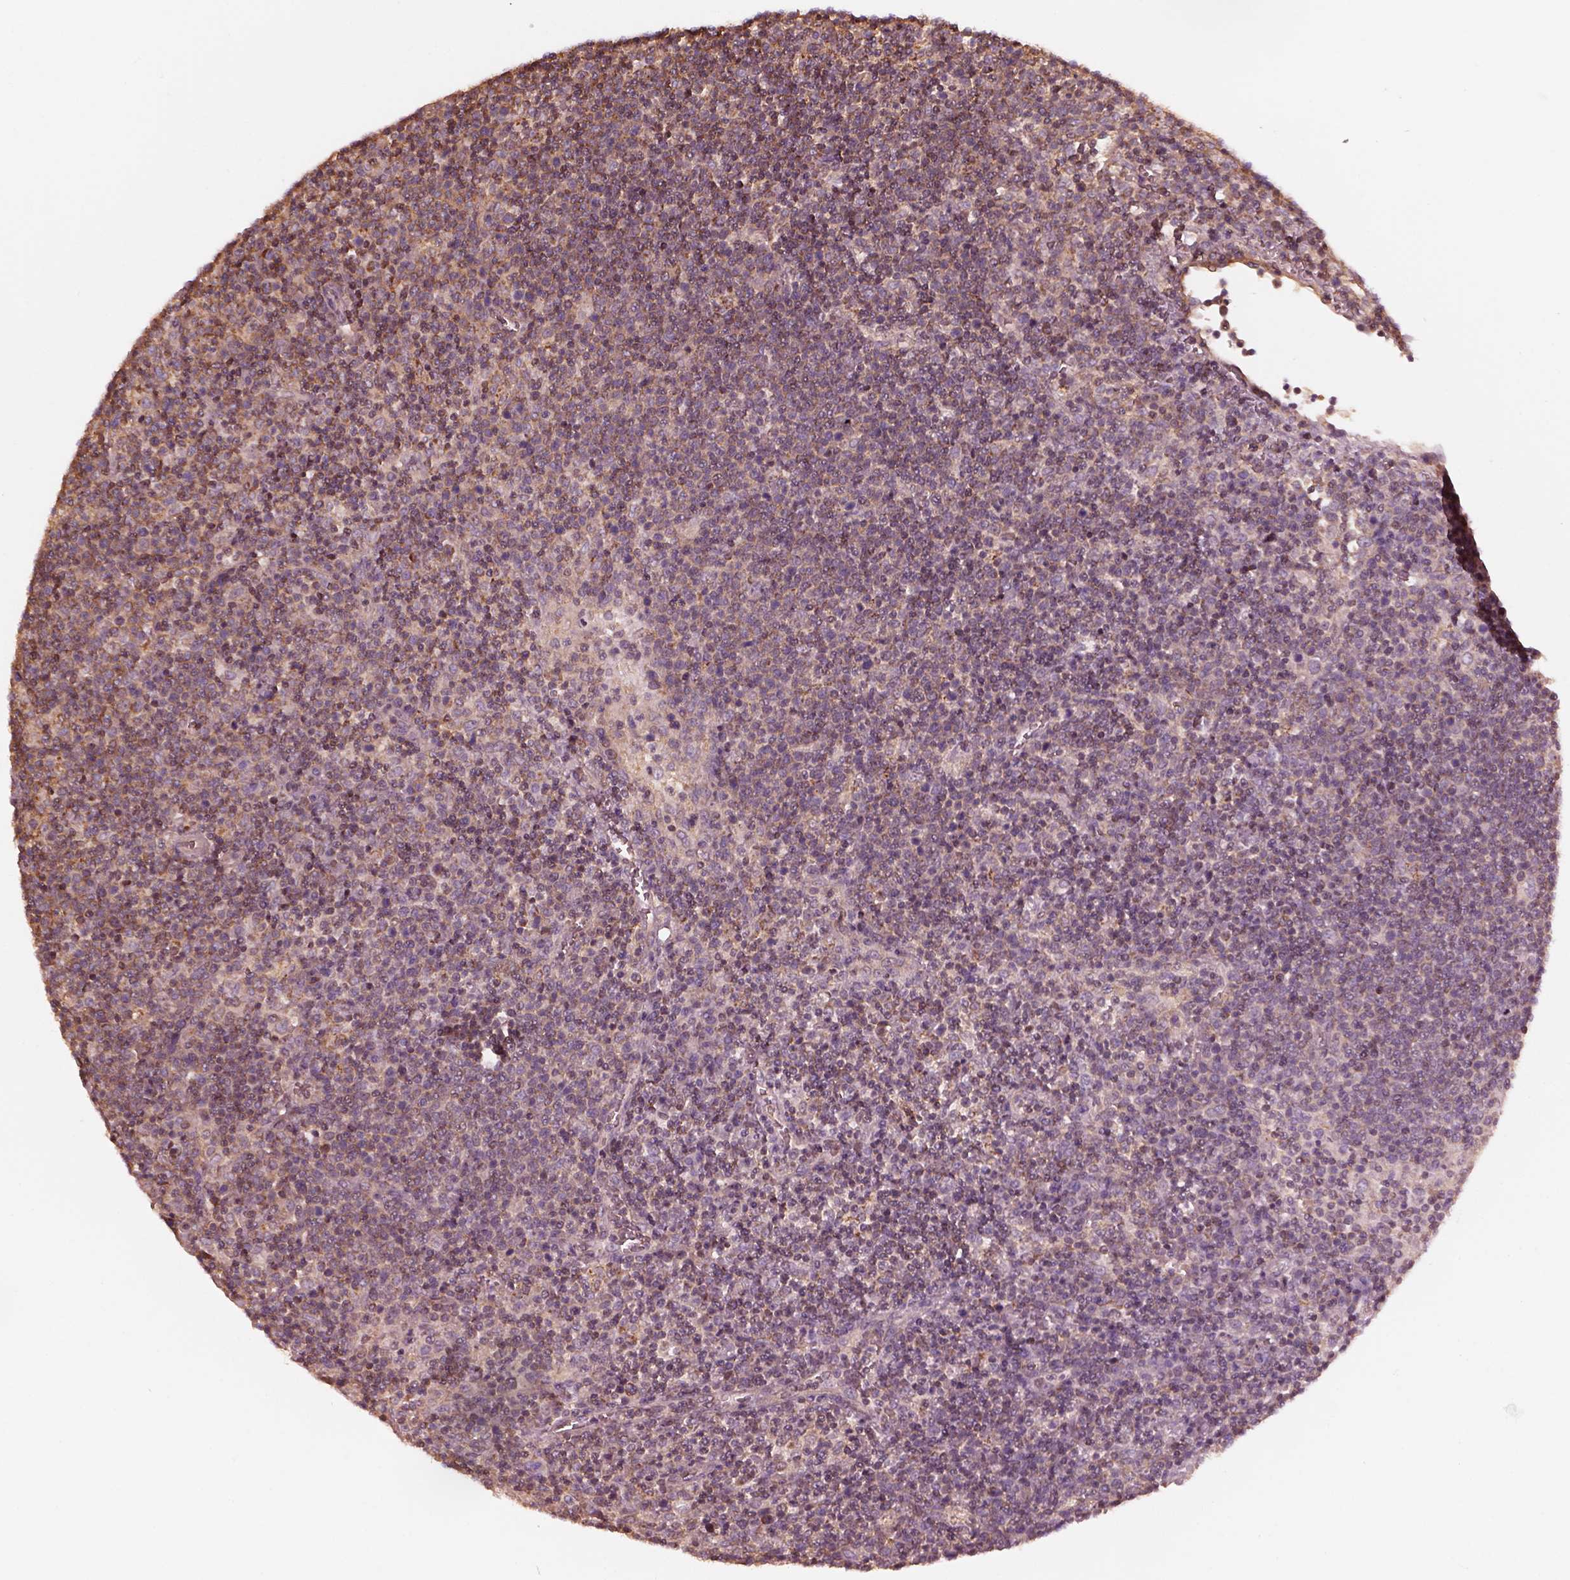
{"staining": {"intensity": "weak", "quantity": ">75%", "location": "cytoplasmic/membranous"}, "tissue": "lymphoma", "cell_type": "Tumor cells", "image_type": "cancer", "snomed": [{"axis": "morphology", "description": "Malignant lymphoma, non-Hodgkin's type, High grade"}, {"axis": "topography", "description": "Lymph node"}], "caption": "IHC of human malignant lymphoma, non-Hodgkin's type (high-grade) exhibits low levels of weak cytoplasmic/membranous positivity in about >75% of tumor cells.", "gene": "STK33", "patient": {"sex": "male", "age": 61}}